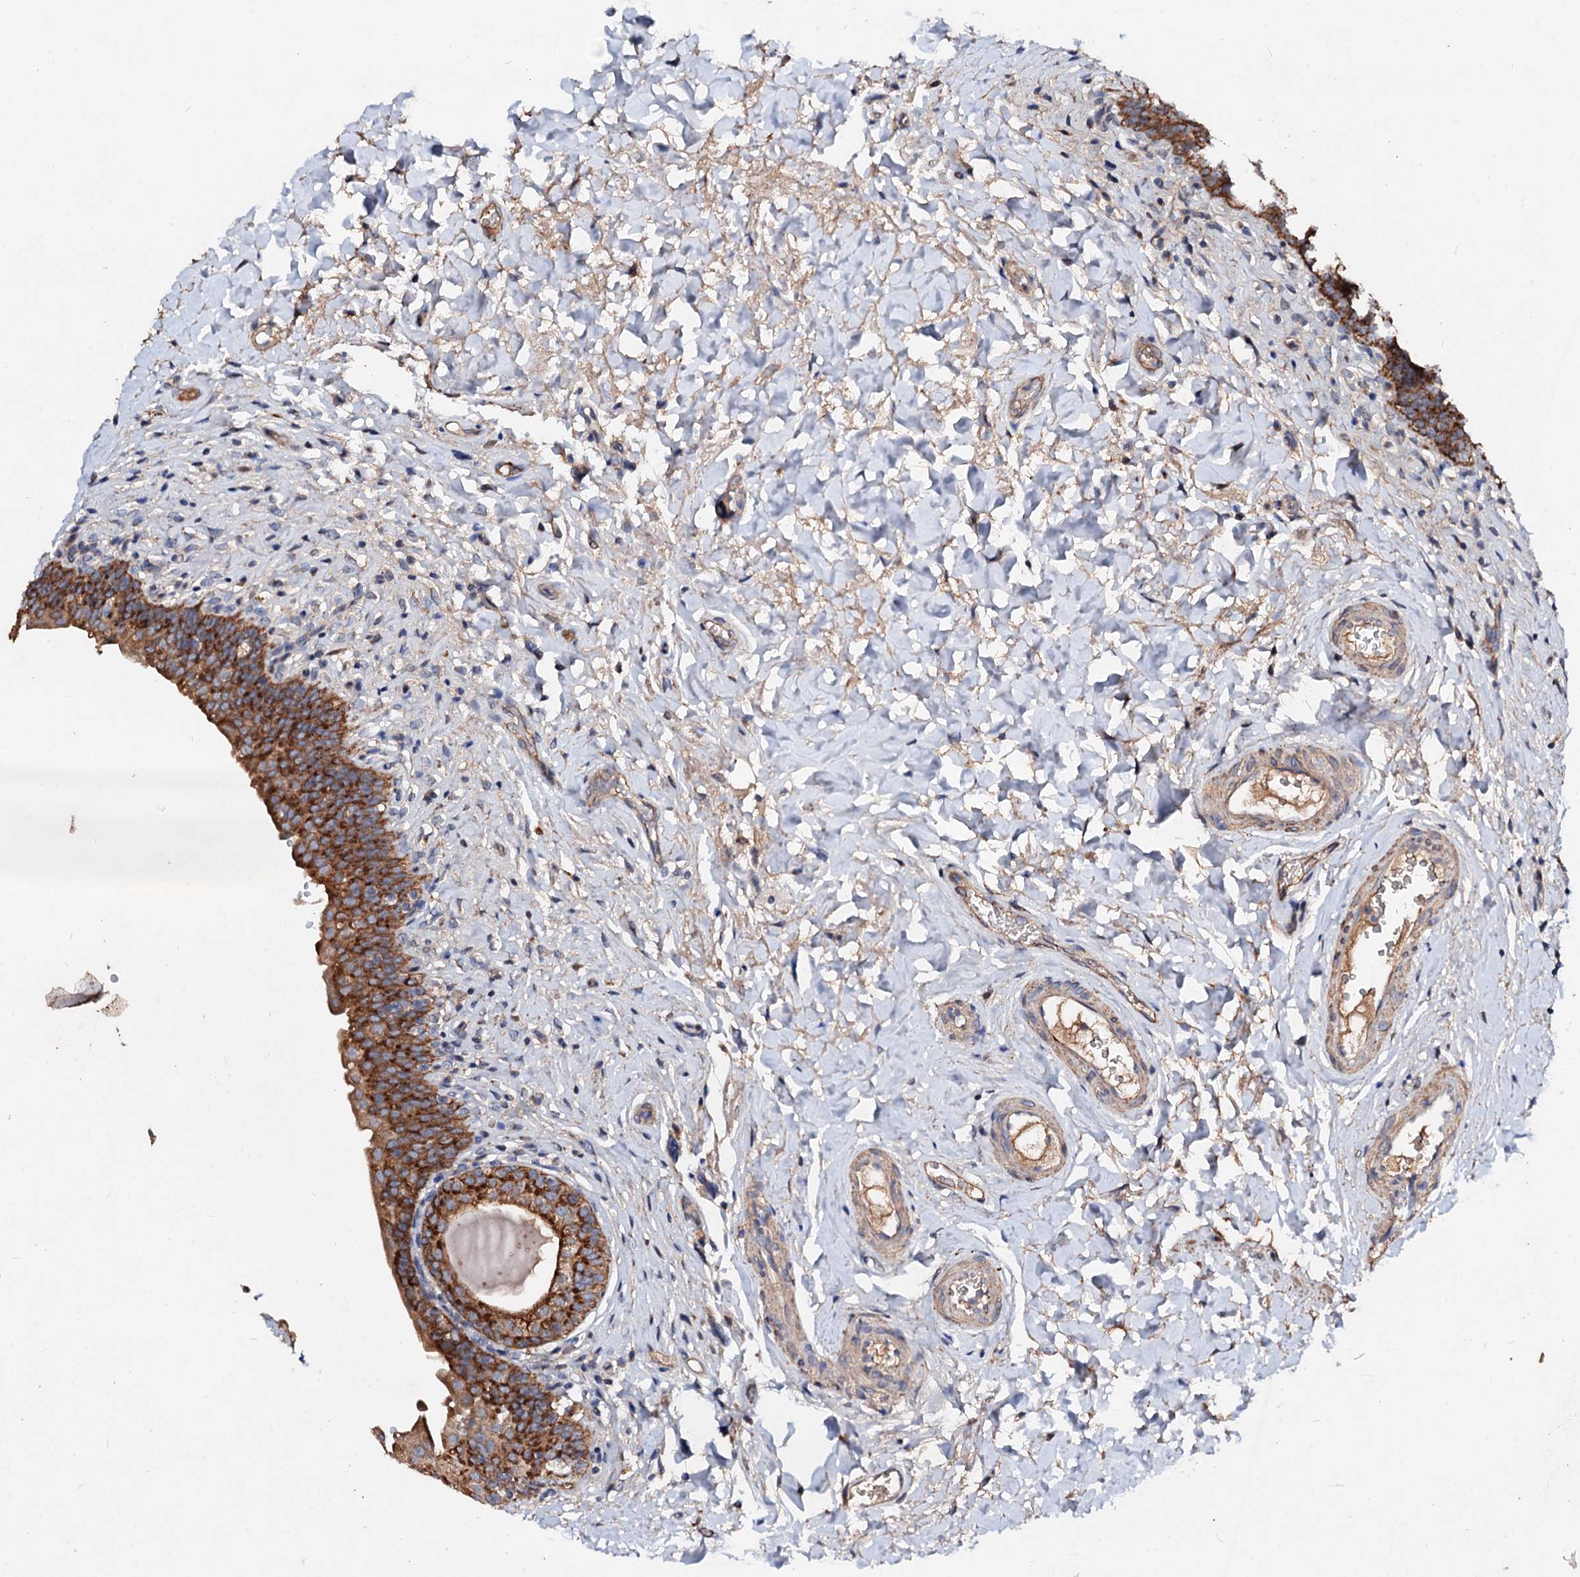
{"staining": {"intensity": "strong", "quantity": ">75%", "location": "cytoplasmic/membranous"}, "tissue": "urinary bladder", "cell_type": "Urothelial cells", "image_type": "normal", "snomed": [{"axis": "morphology", "description": "Normal tissue, NOS"}, {"axis": "topography", "description": "Urinary bladder"}], "caption": "An IHC photomicrograph of unremarkable tissue is shown. Protein staining in brown shows strong cytoplasmic/membranous positivity in urinary bladder within urothelial cells.", "gene": "FIBIN", "patient": {"sex": "male", "age": 83}}